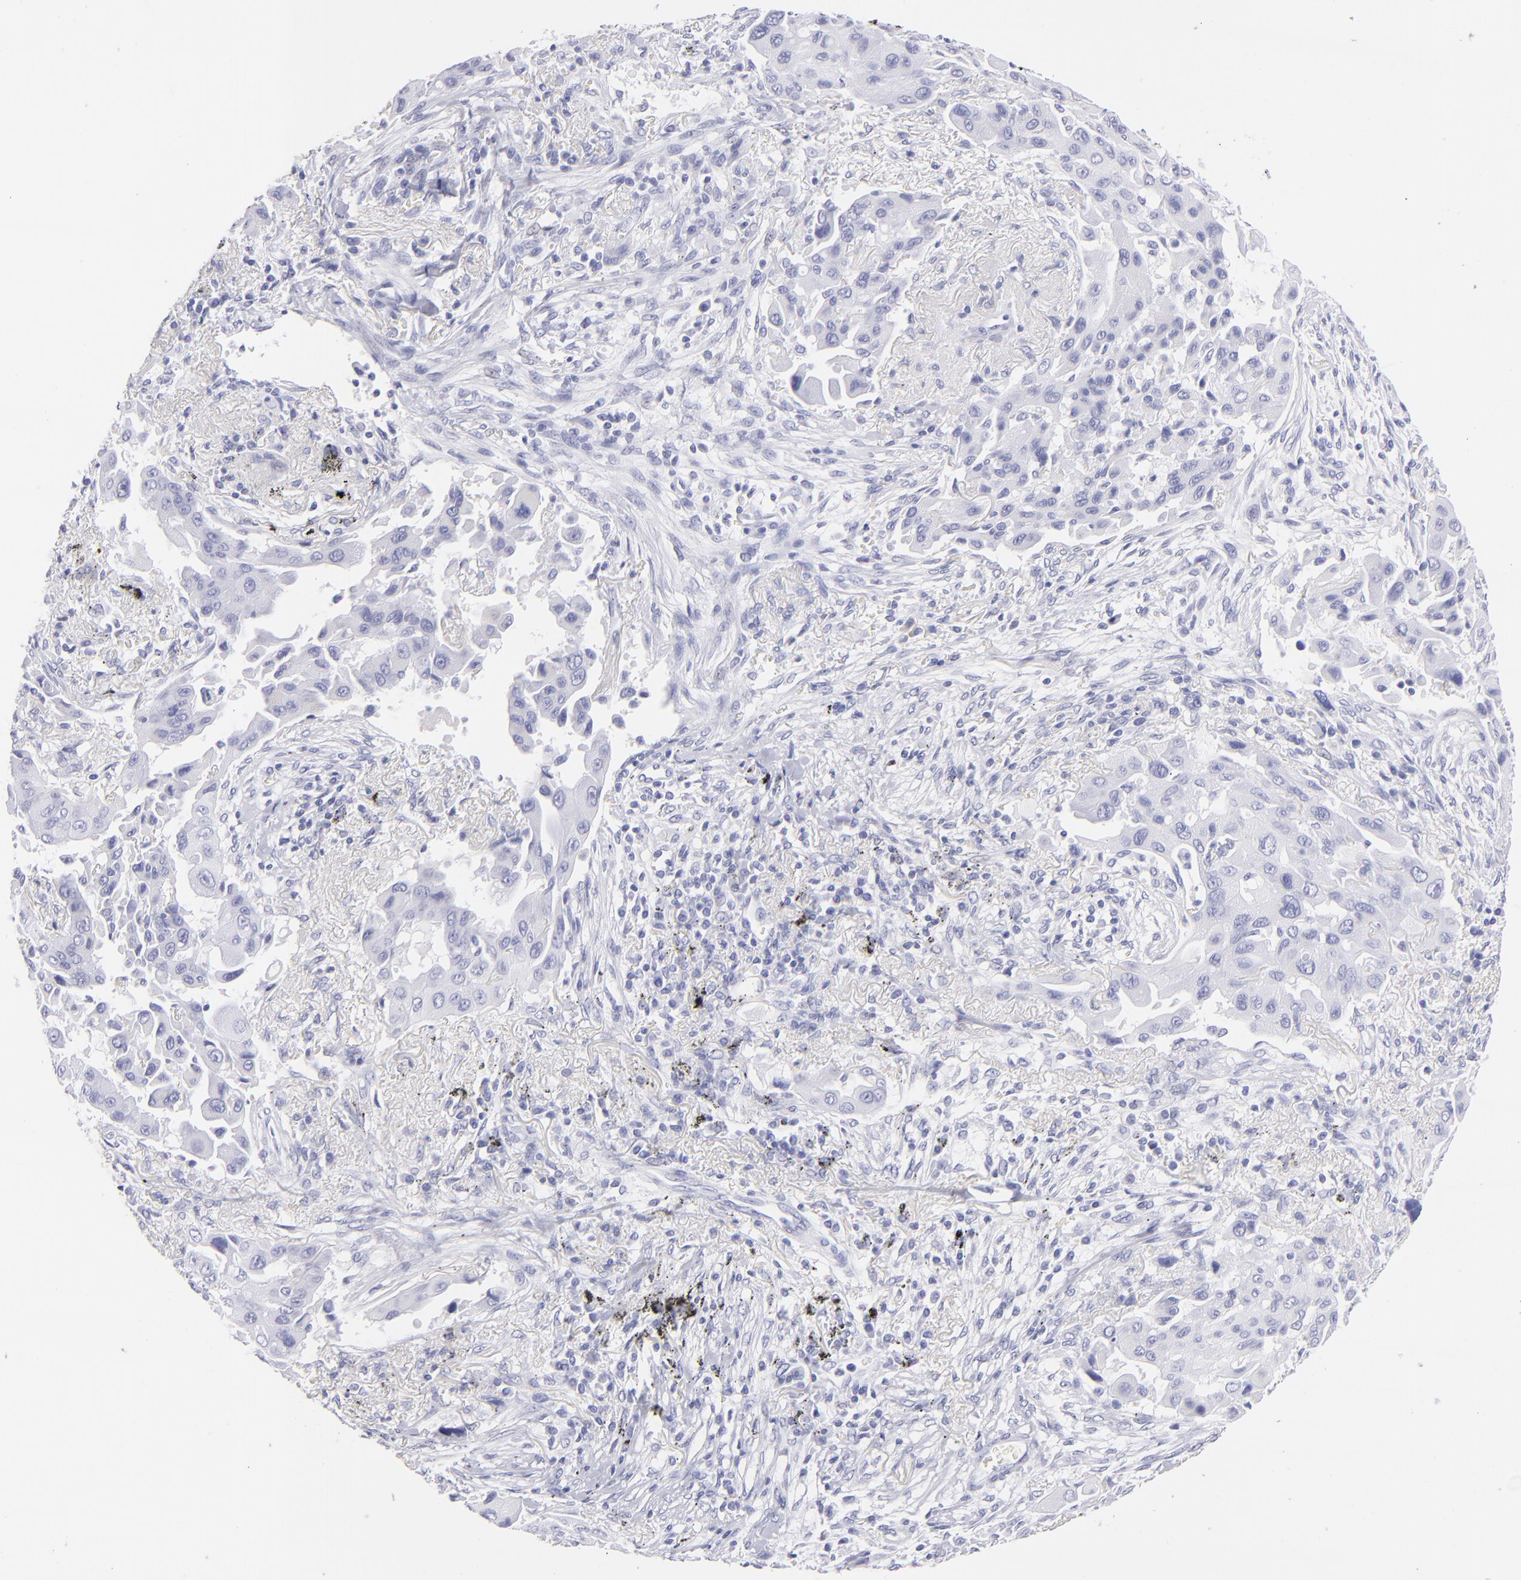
{"staining": {"intensity": "negative", "quantity": "none", "location": "none"}, "tissue": "lung cancer", "cell_type": "Tumor cells", "image_type": "cancer", "snomed": [{"axis": "morphology", "description": "Adenocarcinoma, NOS"}, {"axis": "topography", "description": "Lung"}], "caption": "High magnification brightfield microscopy of lung cancer (adenocarcinoma) stained with DAB (3,3'-diaminobenzidine) (brown) and counterstained with hematoxylin (blue): tumor cells show no significant positivity. Brightfield microscopy of immunohistochemistry stained with DAB (brown) and hematoxylin (blue), captured at high magnification.", "gene": "PRPH", "patient": {"sex": "male", "age": 68}}